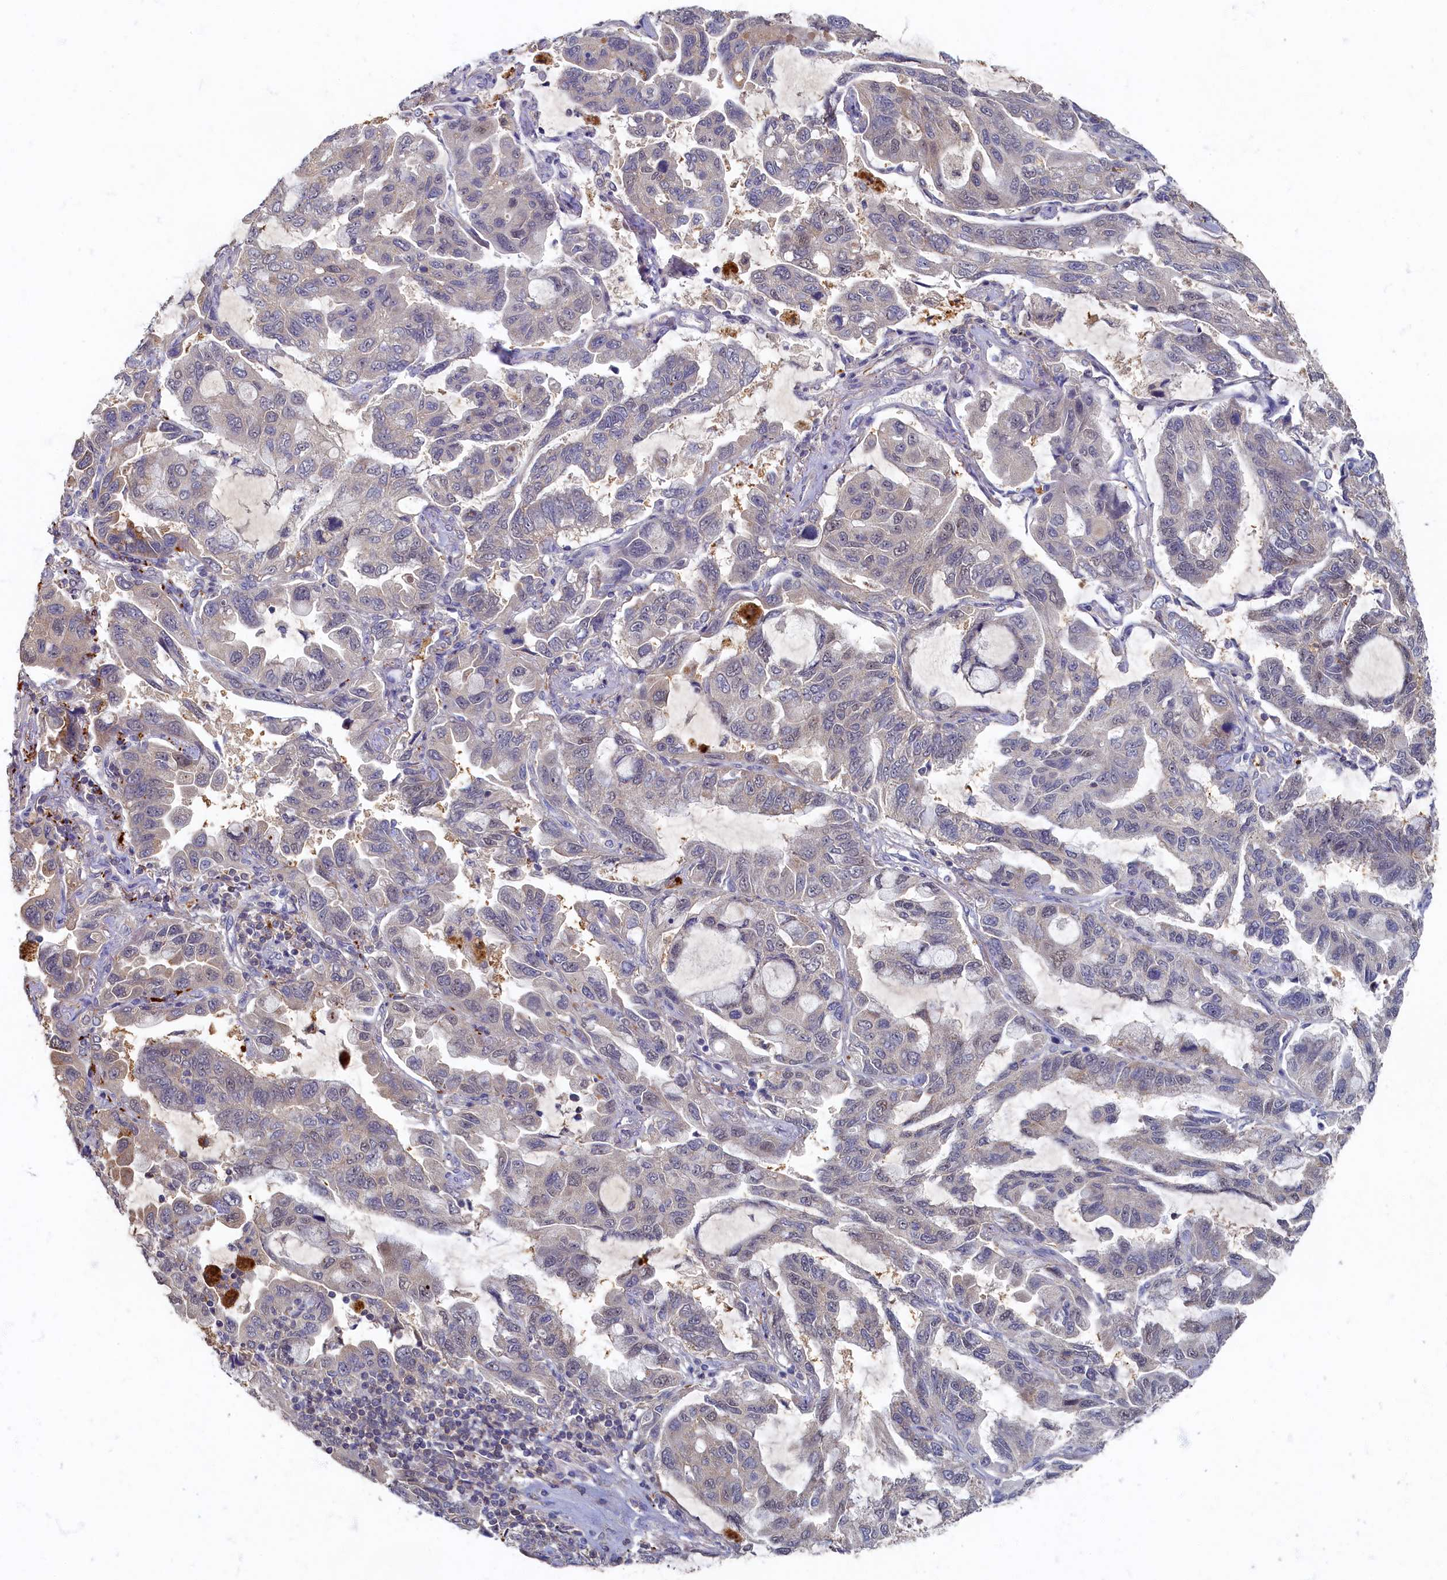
{"staining": {"intensity": "negative", "quantity": "none", "location": "none"}, "tissue": "lung cancer", "cell_type": "Tumor cells", "image_type": "cancer", "snomed": [{"axis": "morphology", "description": "Adenocarcinoma, NOS"}, {"axis": "topography", "description": "Lung"}], "caption": "Immunohistochemical staining of human adenocarcinoma (lung) demonstrates no significant positivity in tumor cells.", "gene": "HUNK", "patient": {"sex": "male", "age": 64}}